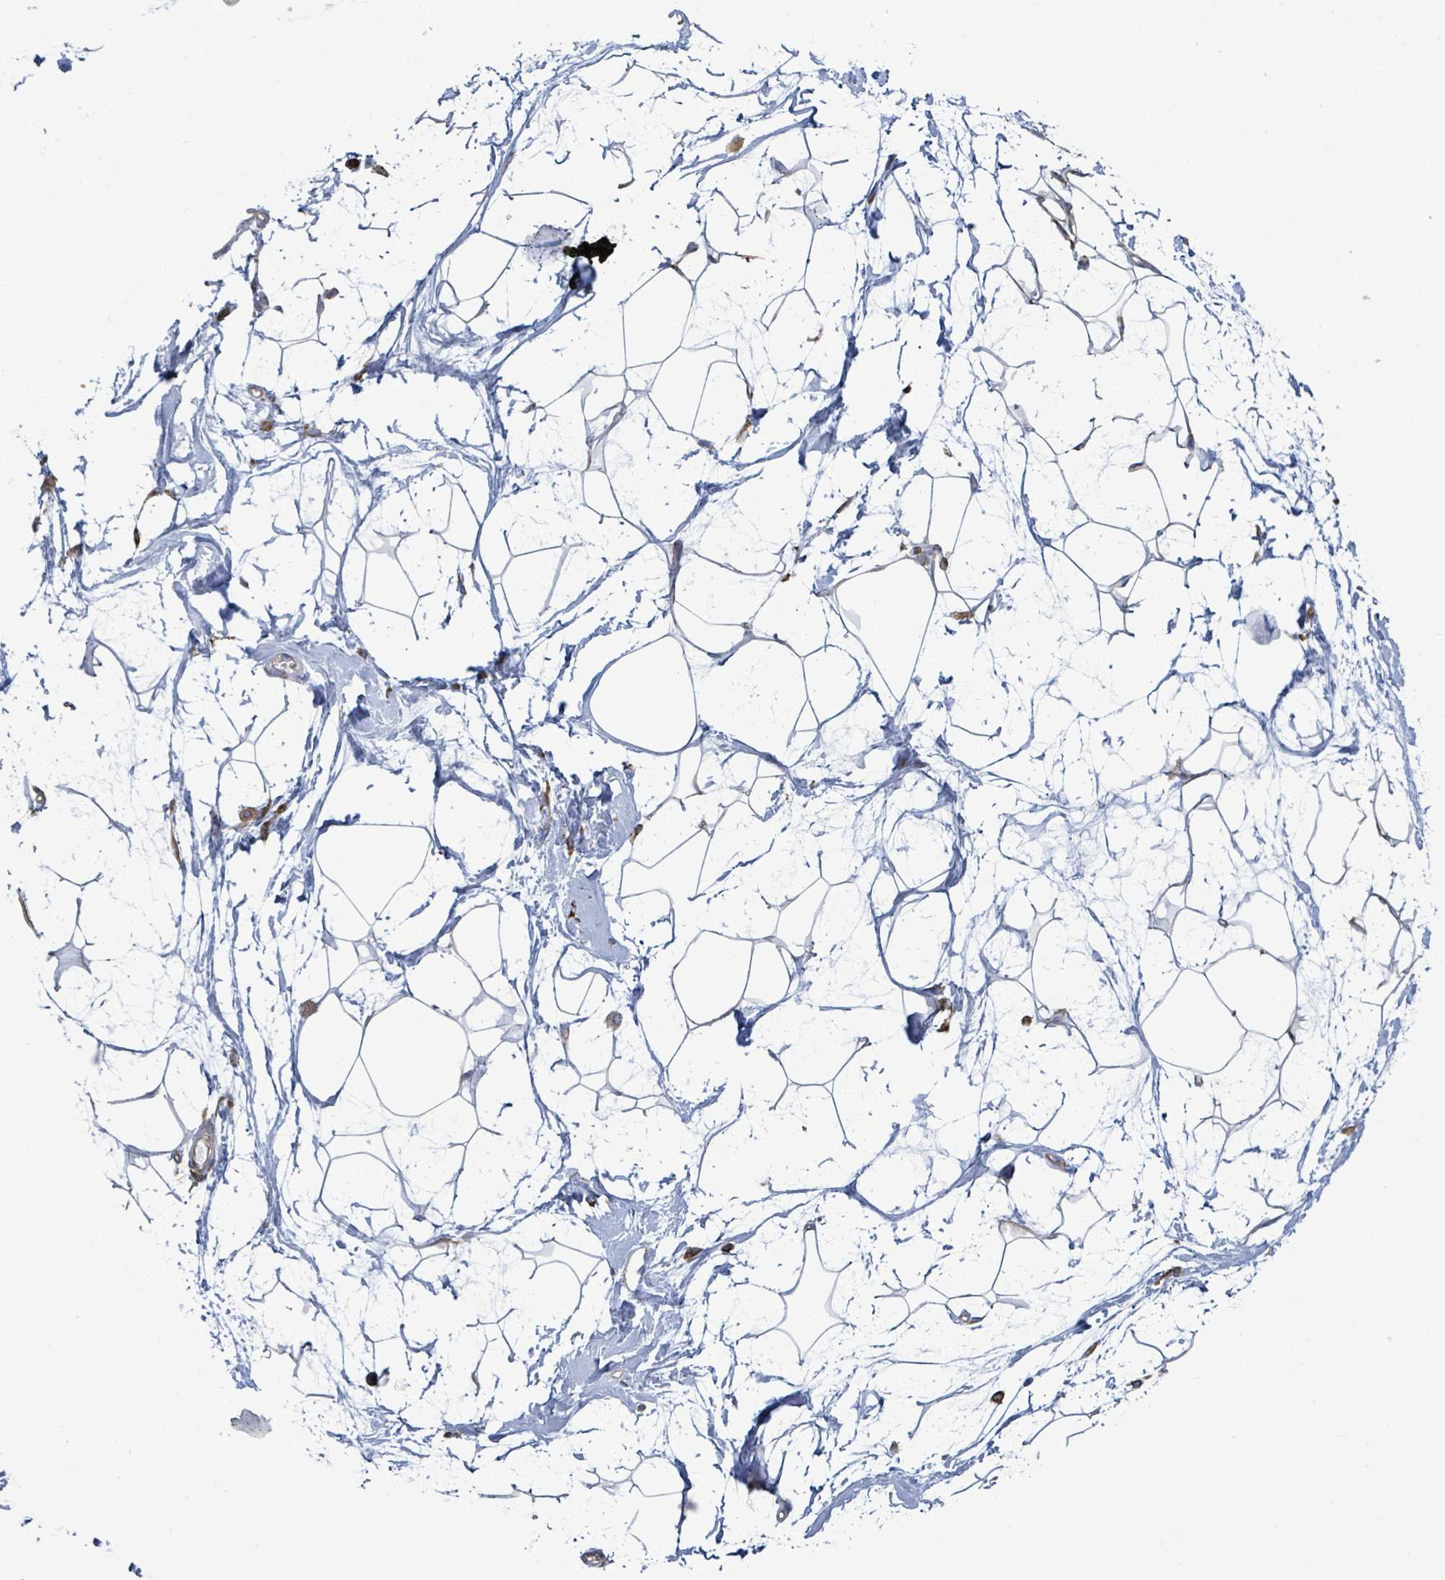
{"staining": {"intensity": "moderate", "quantity": "<25%", "location": "cytoplasmic/membranous"}, "tissue": "breast", "cell_type": "Adipocytes", "image_type": "normal", "snomed": [{"axis": "morphology", "description": "Normal tissue, NOS"}, {"axis": "topography", "description": "Breast"}], "caption": "Normal breast was stained to show a protein in brown. There is low levels of moderate cytoplasmic/membranous positivity in approximately <25% of adipocytes. The staining is performed using DAB (3,3'-diaminobenzidine) brown chromogen to label protein expression. The nuclei are counter-stained blue using hematoxylin.", "gene": "RFPL4AL1", "patient": {"sex": "female", "age": 45}}